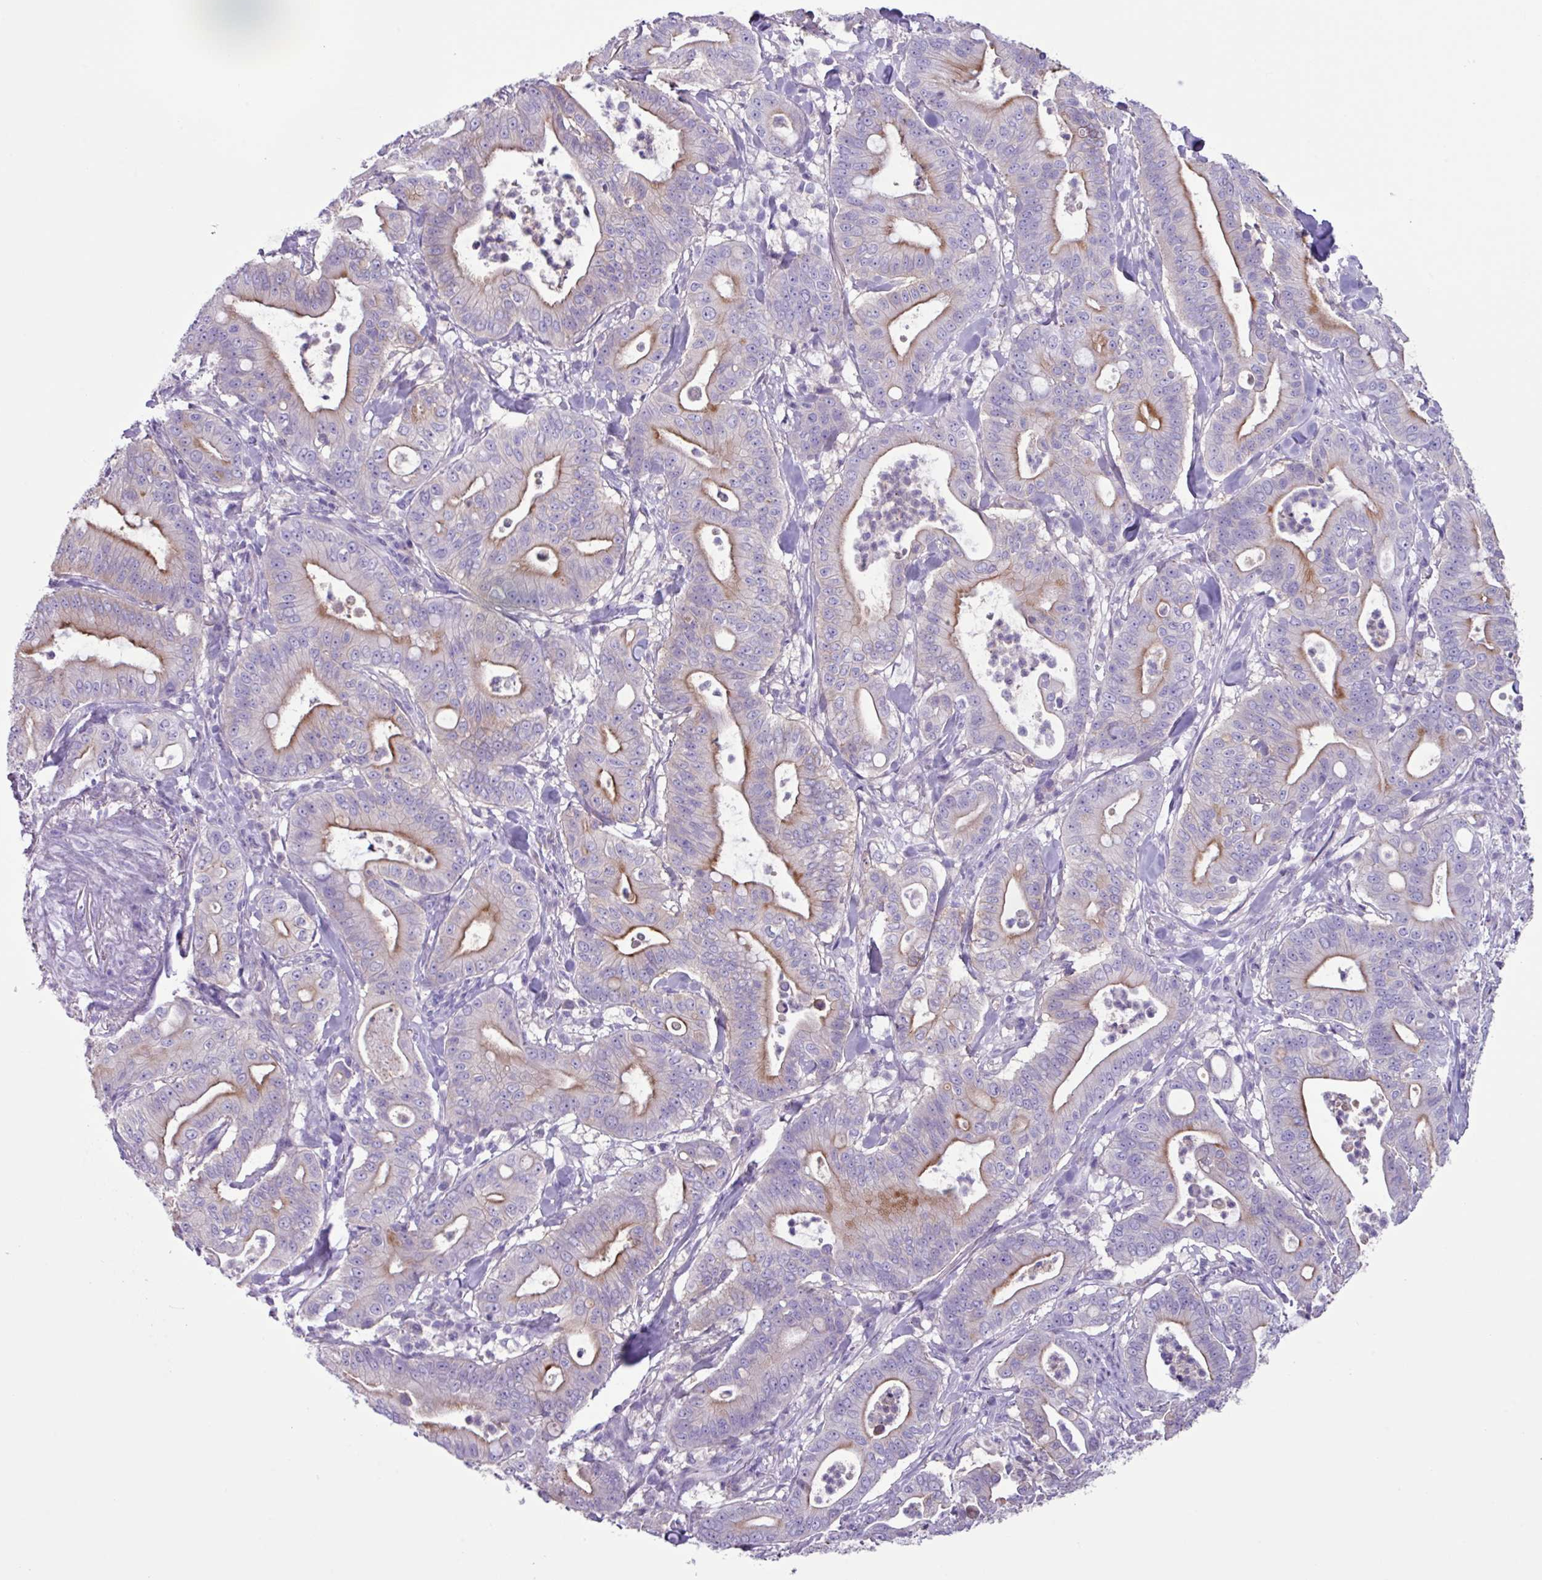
{"staining": {"intensity": "moderate", "quantity": "<25%", "location": "cytoplasmic/membranous"}, "tissue": "pancreatic cancer", "cell_type": "Tumor cells", "image_type": "cancer", "snomed": [{"axis": "morphology", "description": "Adenocarcinoma, NOS"}, {"axis": "topography", "description": "Pancreas"}], "caption": "Immunohistochemical staining of human pancreatic adenocarcinoma displays moderate cytoplasmic/membranous protein staining in approximately <25% of tumor cells.", "gene": "CYSTM1", "patient": {"sex": "male", "age": 71}}